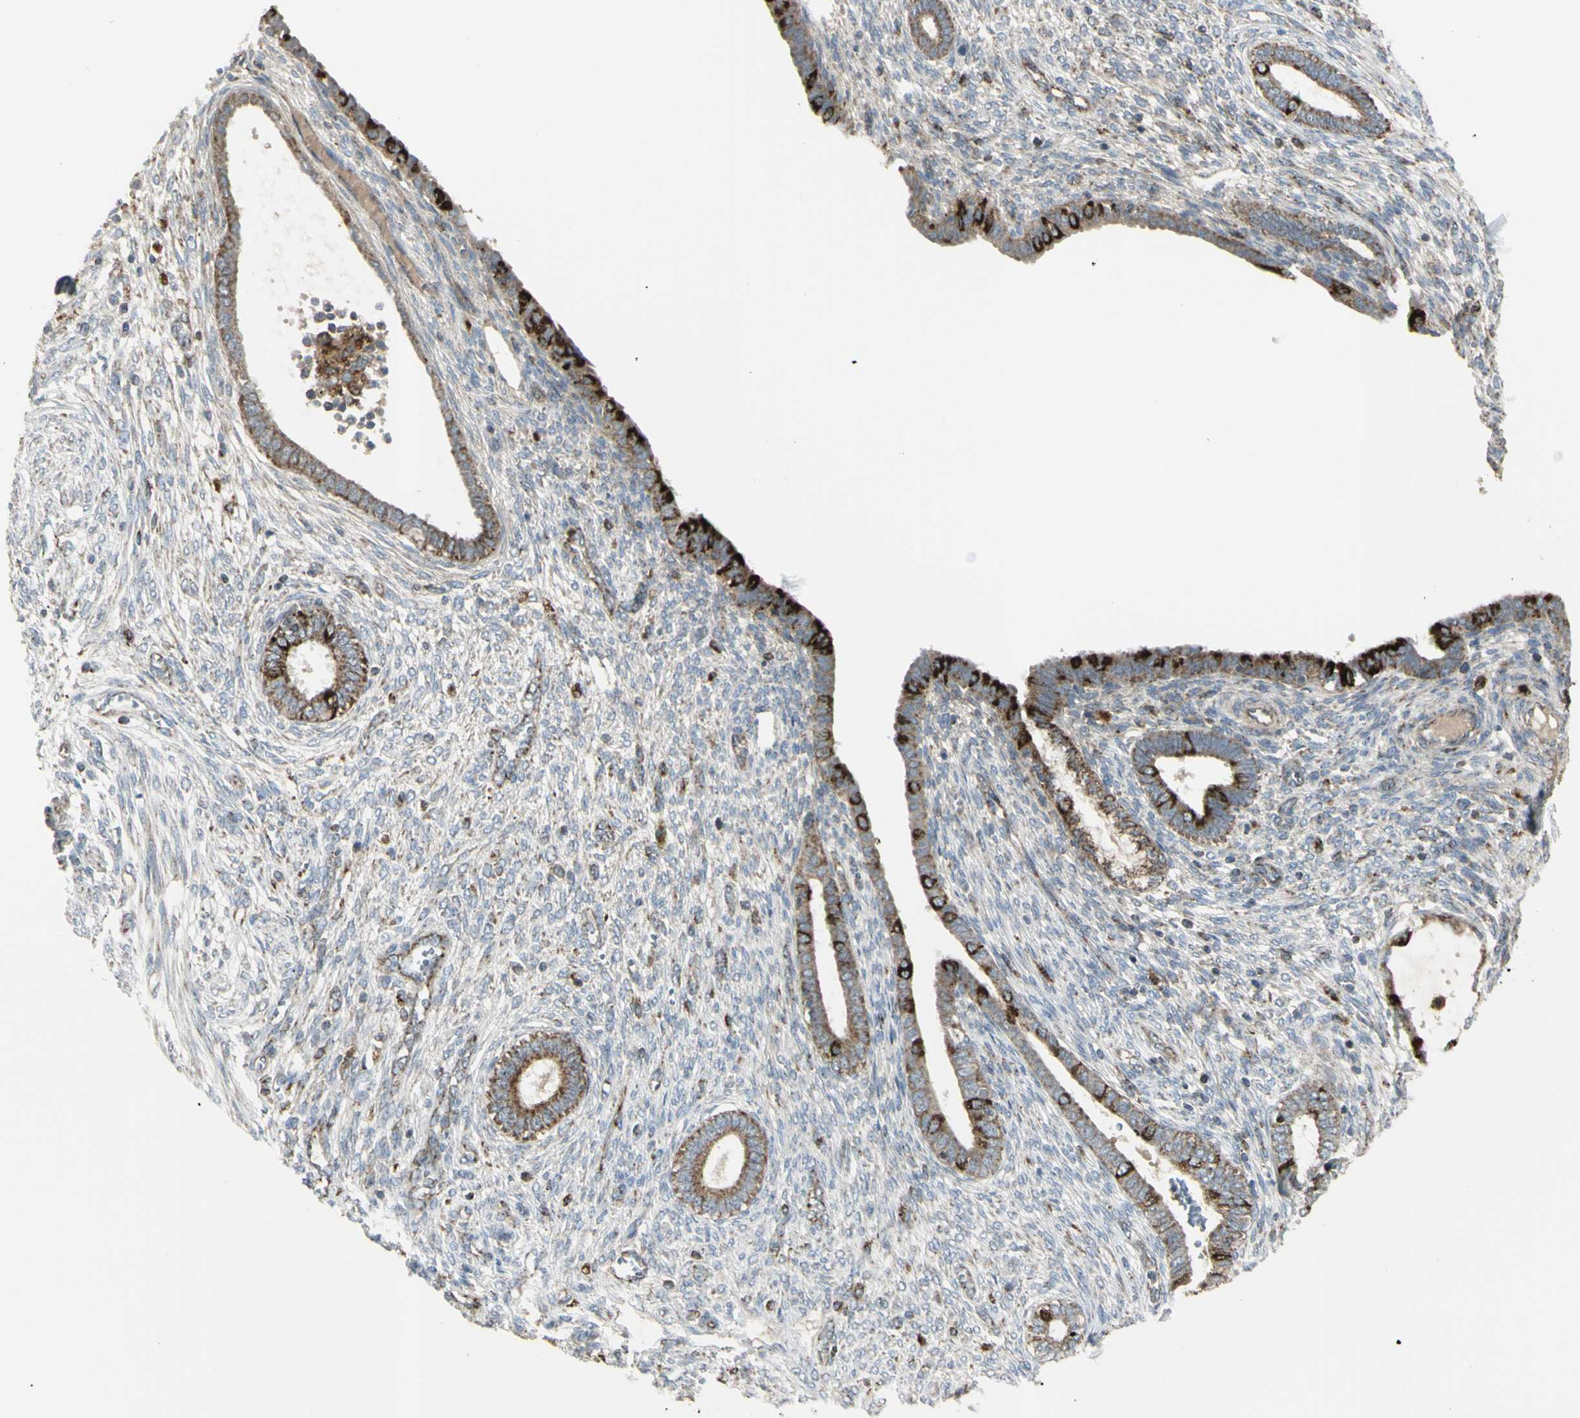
{"staining": {"intensity": "moderate", "quantity": "25%-75%", "location": "cytoplasmic/membranous"}, "tissue": "endometrium", "cell_type": "Cells in endometrial stroma", "image_type": "normal", "snomed": [{"axis": "morphology", "description": "Normal tissue, NOS"}, {"axis": "topography", "description": "Endometrium"}], "caption": "Immunohistochemical staining of unremarkable endometrium exhibits 25%-75% levels of moderate cytoplasmic/membranous protein expression in about 25%-75% of cells in endometrial stroma. The staining was performed using DAB to visualize the protein expression in brown, while the nuclei were stained in blue with hematoxylin (Magnification: 20x).", "gene": "CYB5R1", "patient": {"sex": "female", "age": 72}}